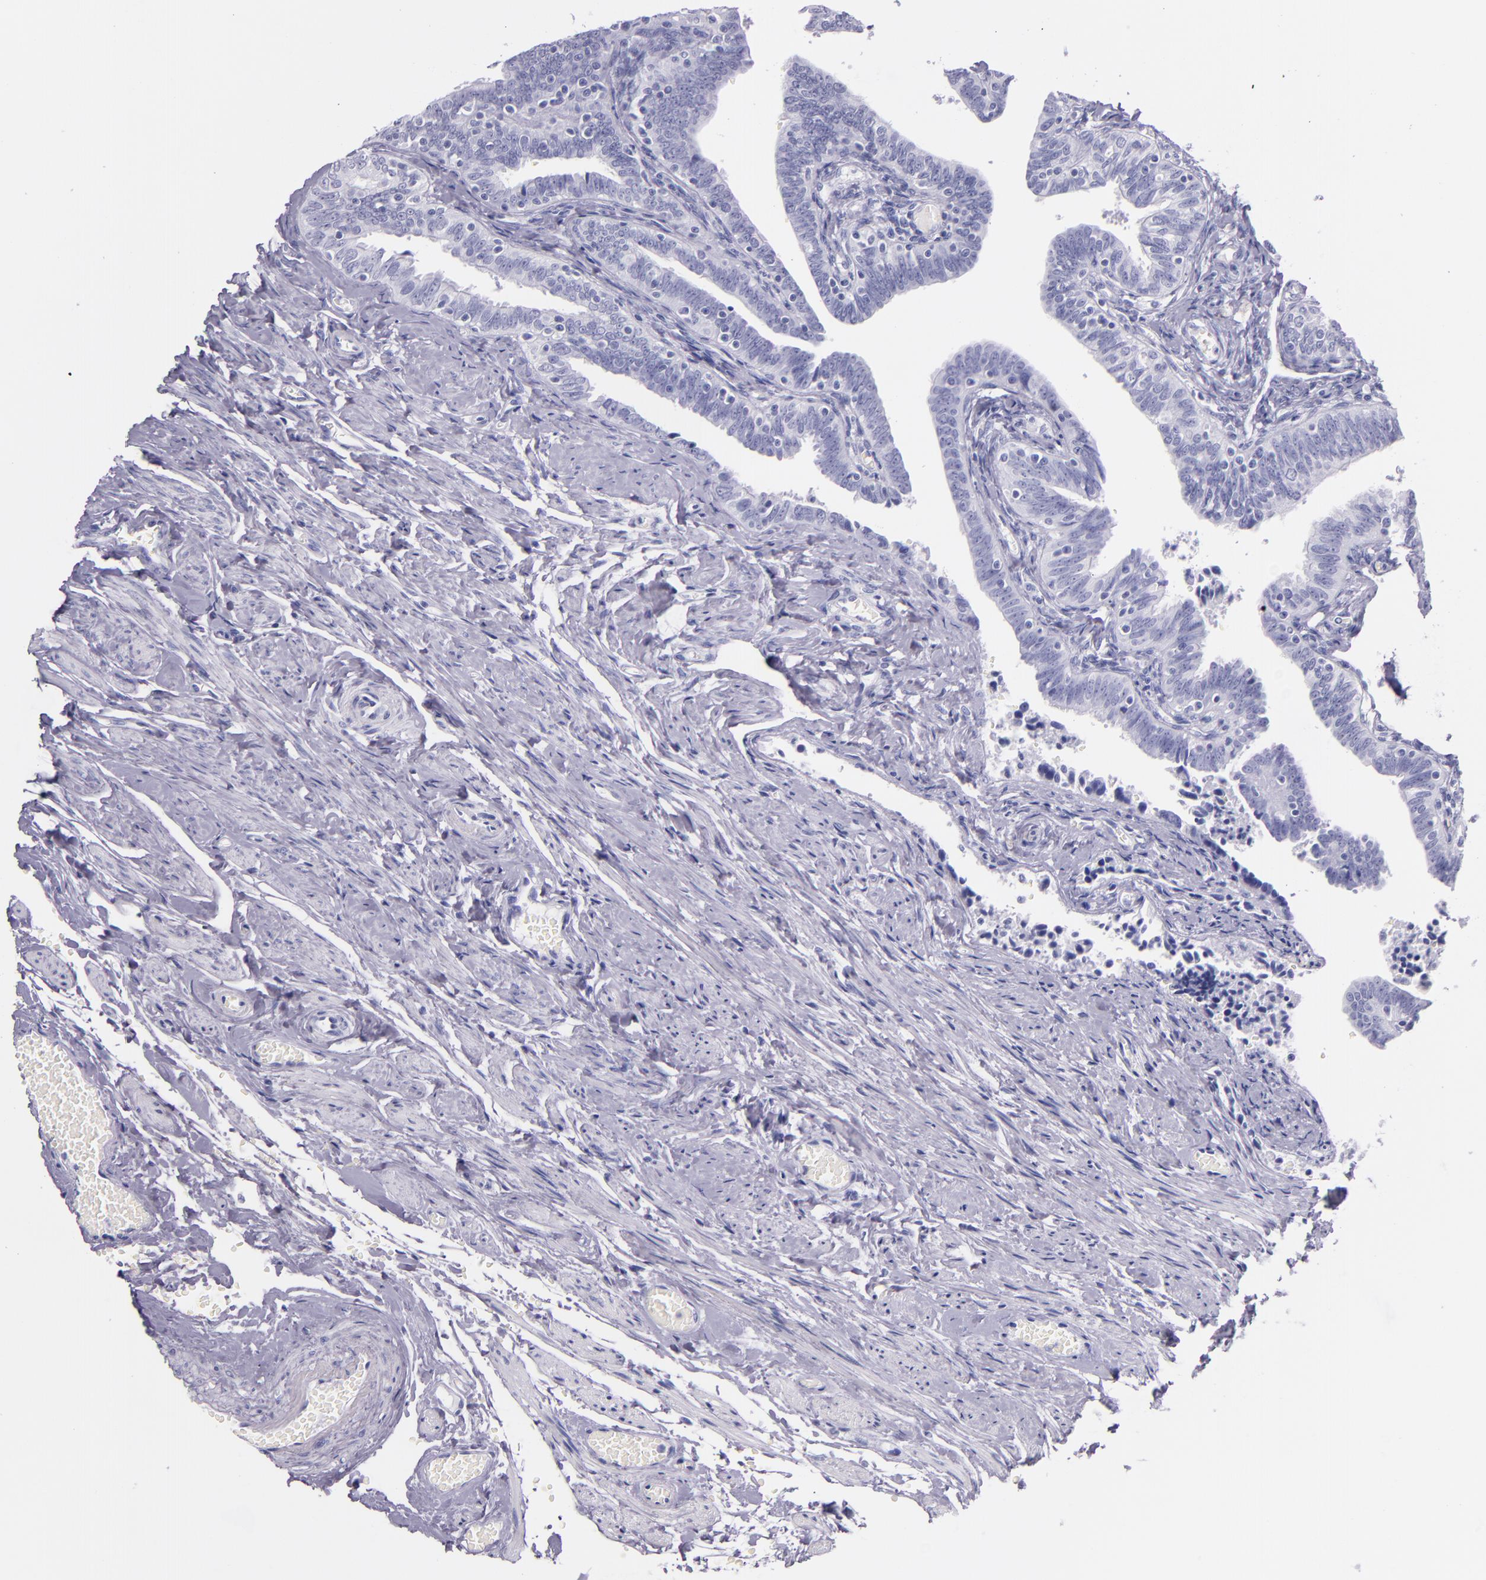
{"staining": {"intensity": "negative", "quantity": "none", "location": "none"}, "tissue": "fallopian tube", "cell_type": "Glandular cells", "image_type": "normal", "snomed": [{"axis": "morphology", "description": "Normal tissue, NOS"}, {"axis": "topography", "description": "Fallopian tube"}, {"axis": "topography", "description": "Ovary"}], "caption": "This is a histopathology image of IHC staining of unremarkable fallopian tube, which shows no expression in glandular cells.", "gene": "SFTPB", "patient": {"sex": "female", "age": 69}}